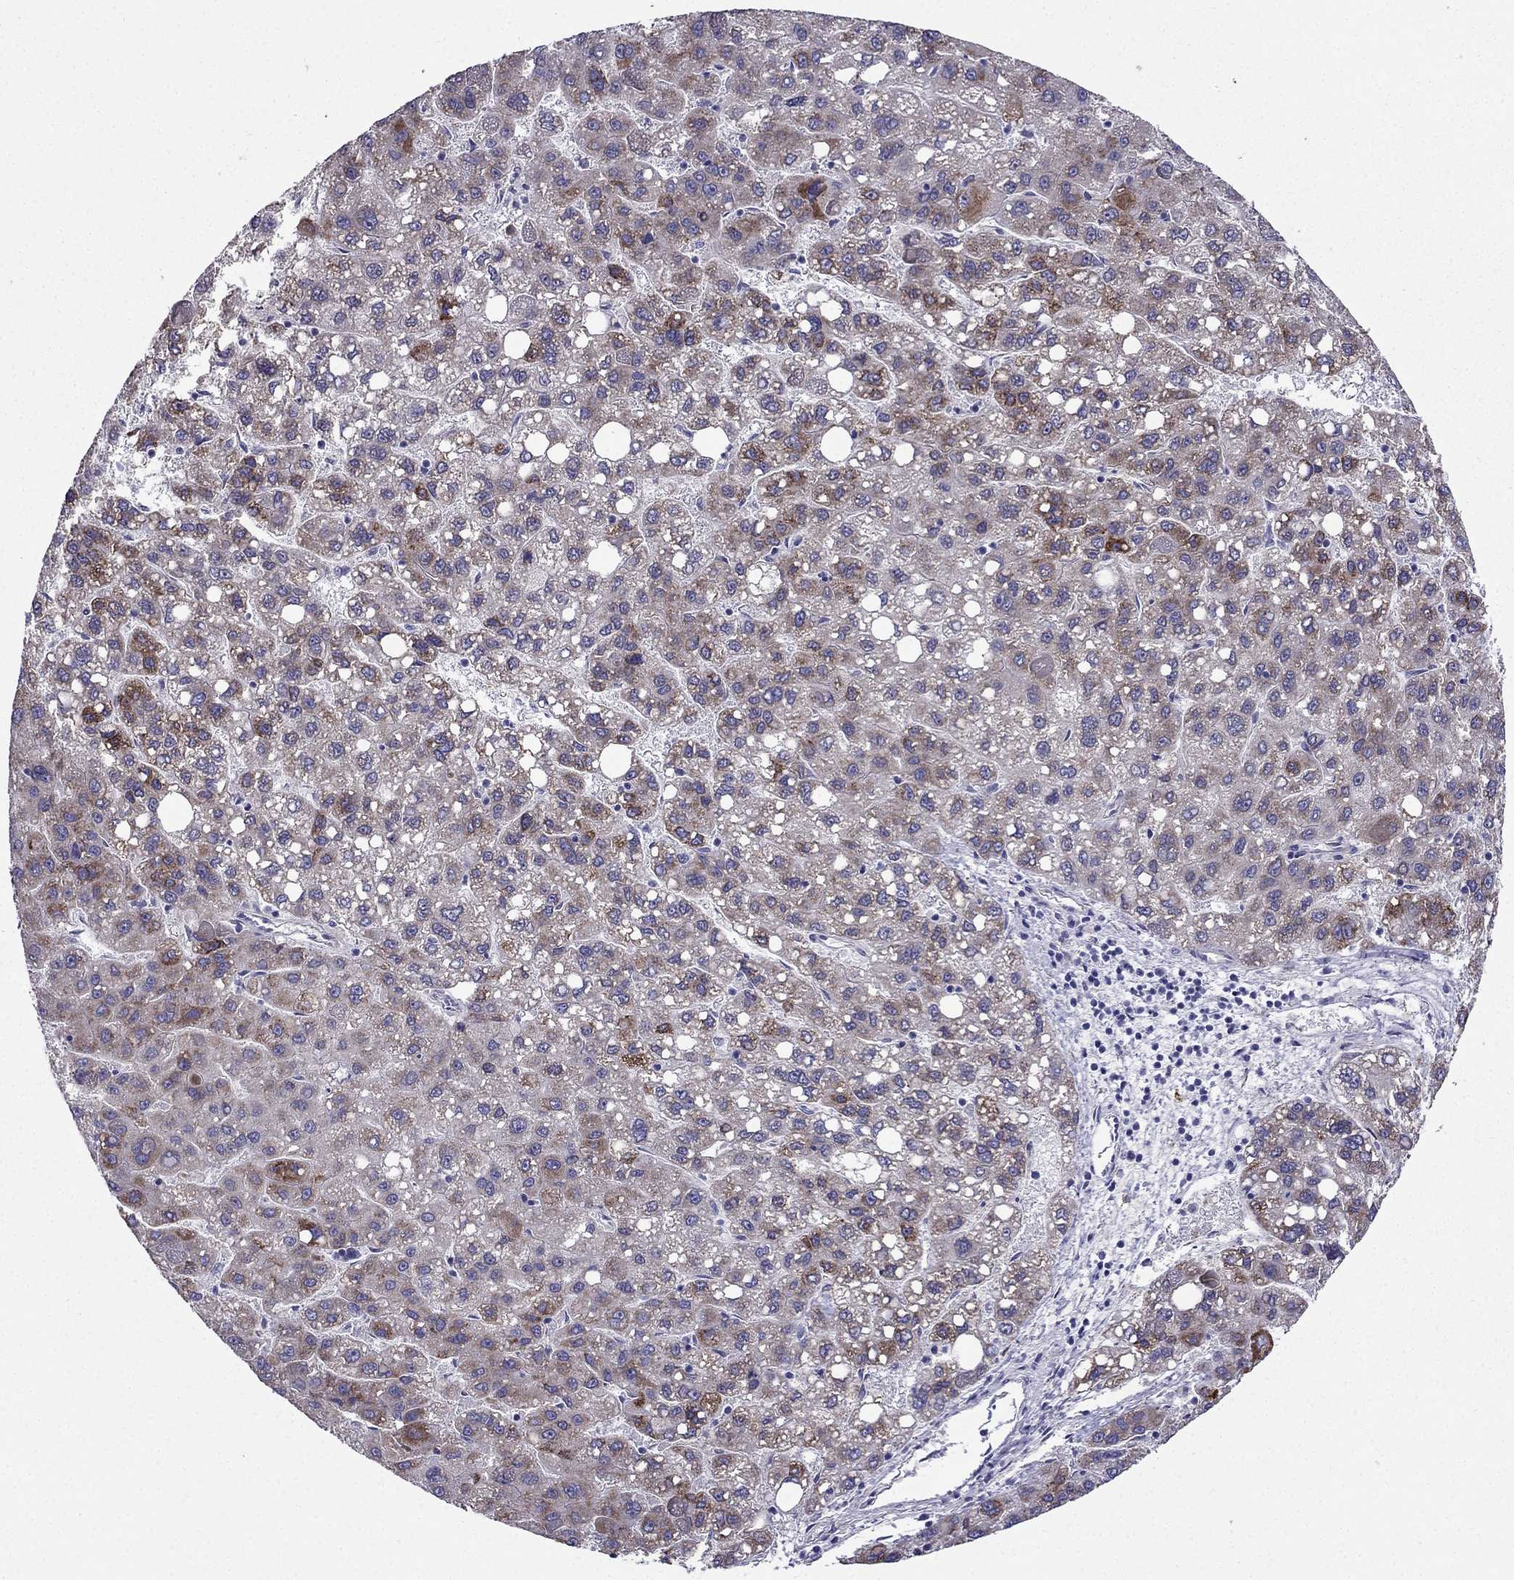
{"staining": {"intensity": "moderate", "quantity": "<25%", "location": "cytoplasmic/membranous"}, "tissue": "liver cancer", "cell_type": "Tumor cells", "image_type": "cancer", "snomed": [{"axis": "morphology", "description": "Carcinoma, Hepatocellular, NOS"}, {"axis": "topography", "description": "Liver"}], "caption": "Brown immunohistochemical staining in hepatocellular carcinoma (liver) shows moderate cytoplasmic/membranous staining in about <25% of tumor cells. (DAB IHC with brightfield microscopy, high magnification).", "gene": "ARHGEF28", "patient": {"sex": "female", "age": 82}}